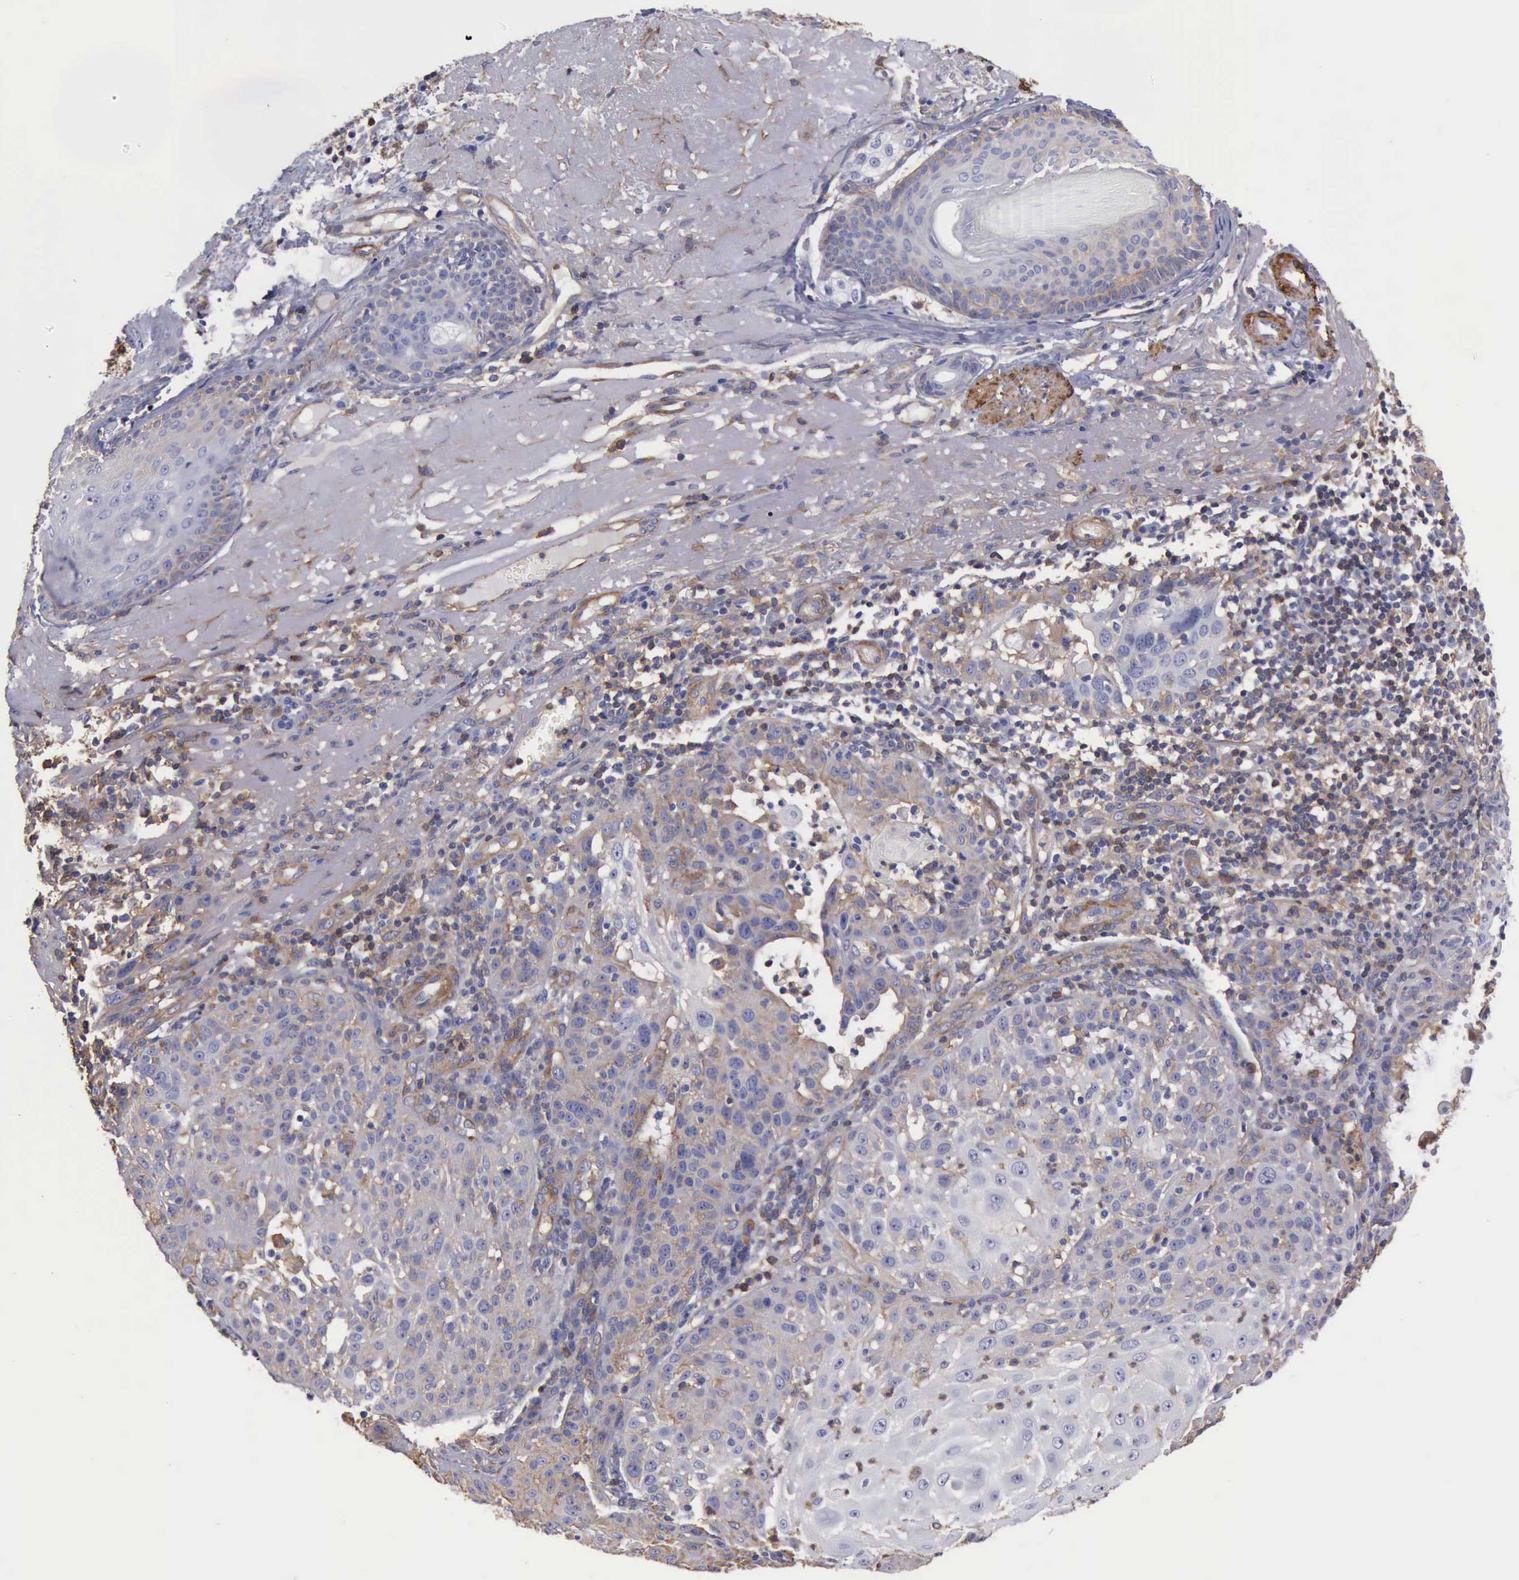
{"staining": {"intensity": "weak", "quantity": "25%-75%", "location": "cytoplasmic/membranous"}, "tissue": "skin cancer", "cell_type": "Tumor cells", "image_type": "cancer", "snomed": [{"axis": "morphology", "description": "Squamous cell carcinoma, NOS"}, {"axis": "topography", "description": "Skin"}], "caption": "Immunohistochemical staining of human skin cancer shows low levels of weak cytoplasmic/membranous protein positivity in about 25%-75% of tumor cells.", "gene": "FLNA", "patient": {"sex": "female", "age": 89}}